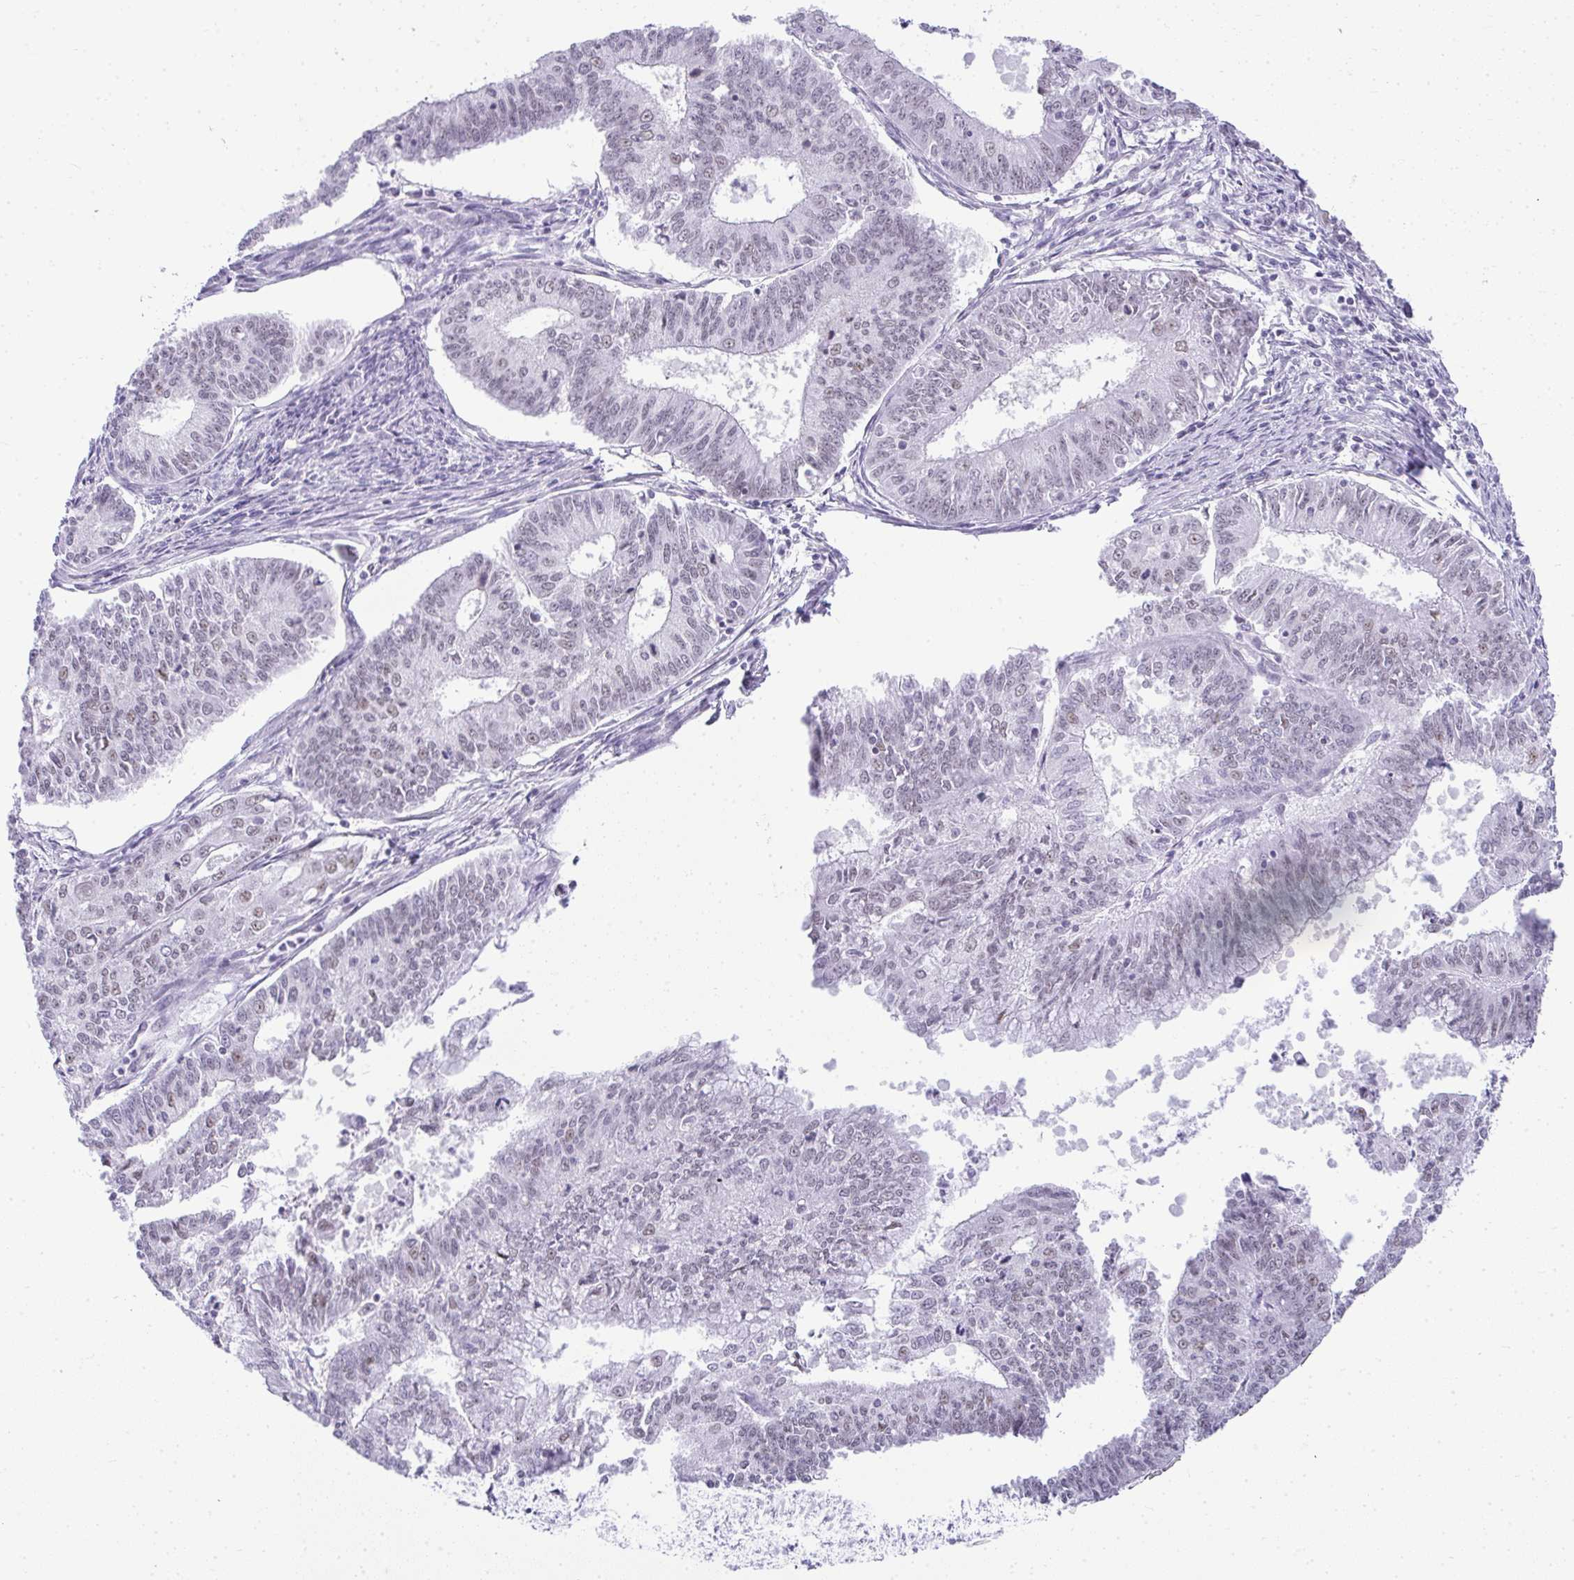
{"staining": {"intensity": "negative", "quantity": "none", "location": "none"}, "tissue": "endometrial cancer", "cell_type": "Tumor cells", "image_type": "cancer", "snomed": [{"axis": "morphology", "description": "Adenocarcinoma, NOS"}, {"axis": "topography", "description": "Endometrium"}], "caption": "A histopathology image of human adenocarcinoma (endometrial) is negative for staining in tumor cells.", "gene": "PLA2G1B", "patient": {"sex": "female", "age": 61}}